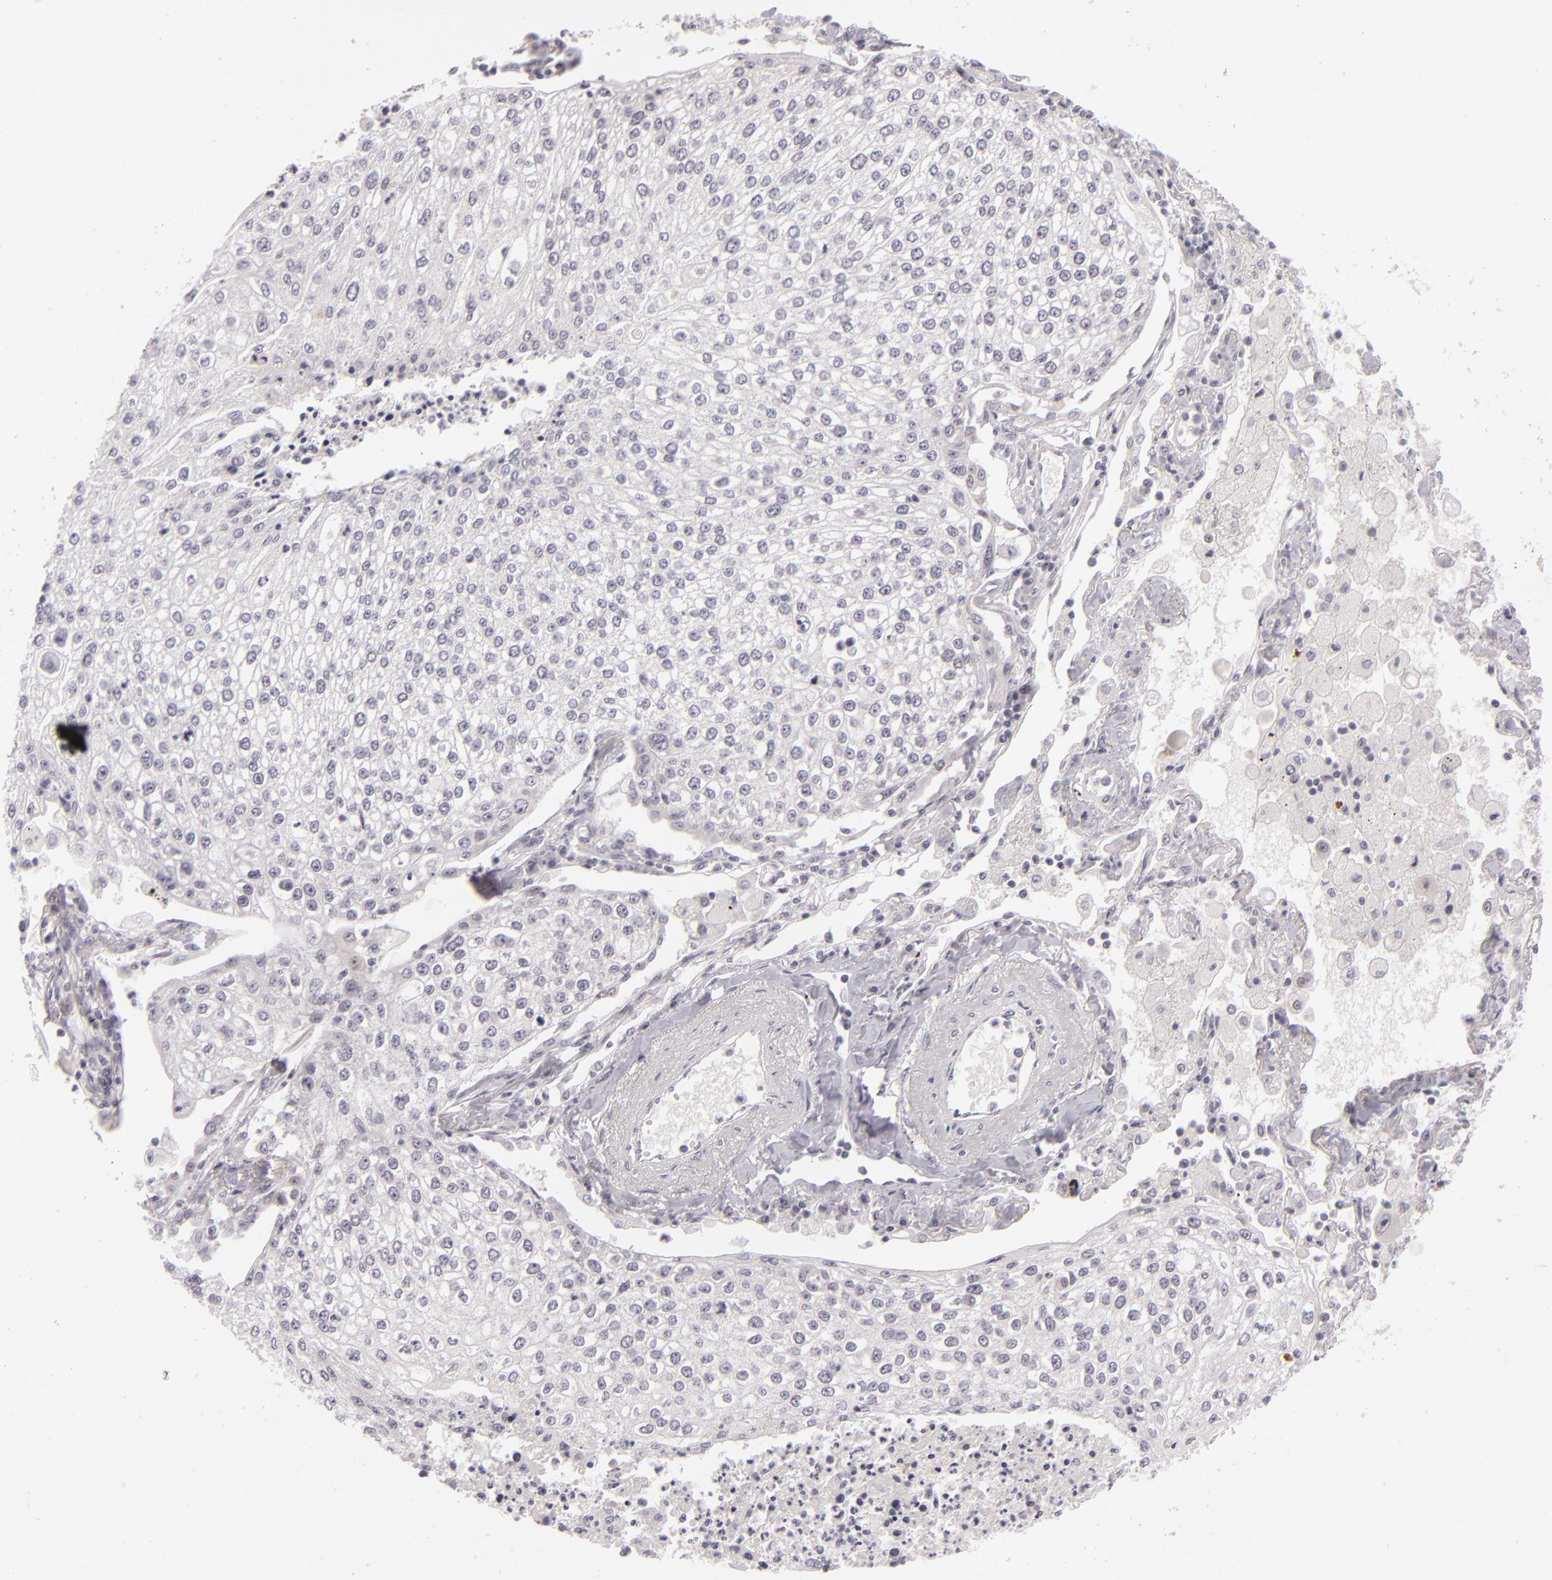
{"staining": {"intensity": "negative", "quantity": "none", "location": "none"}, "tissue": "lung cancer", "cell_type": "Tumor cells", "image_type": "cancer", "snomed": [{"axis": "morphology", "description": "Squamous cell carcinoma, NOS"}, {"axis": "topography", "description": "Lung"}], "caption": "High power microscopy photomicrograph of an immunohistochemistry image of lung cancer, revealing no significant positivity in tumor cells.", "gene": "ZNF205", "patient": {"sex": "male", "age": 75}}